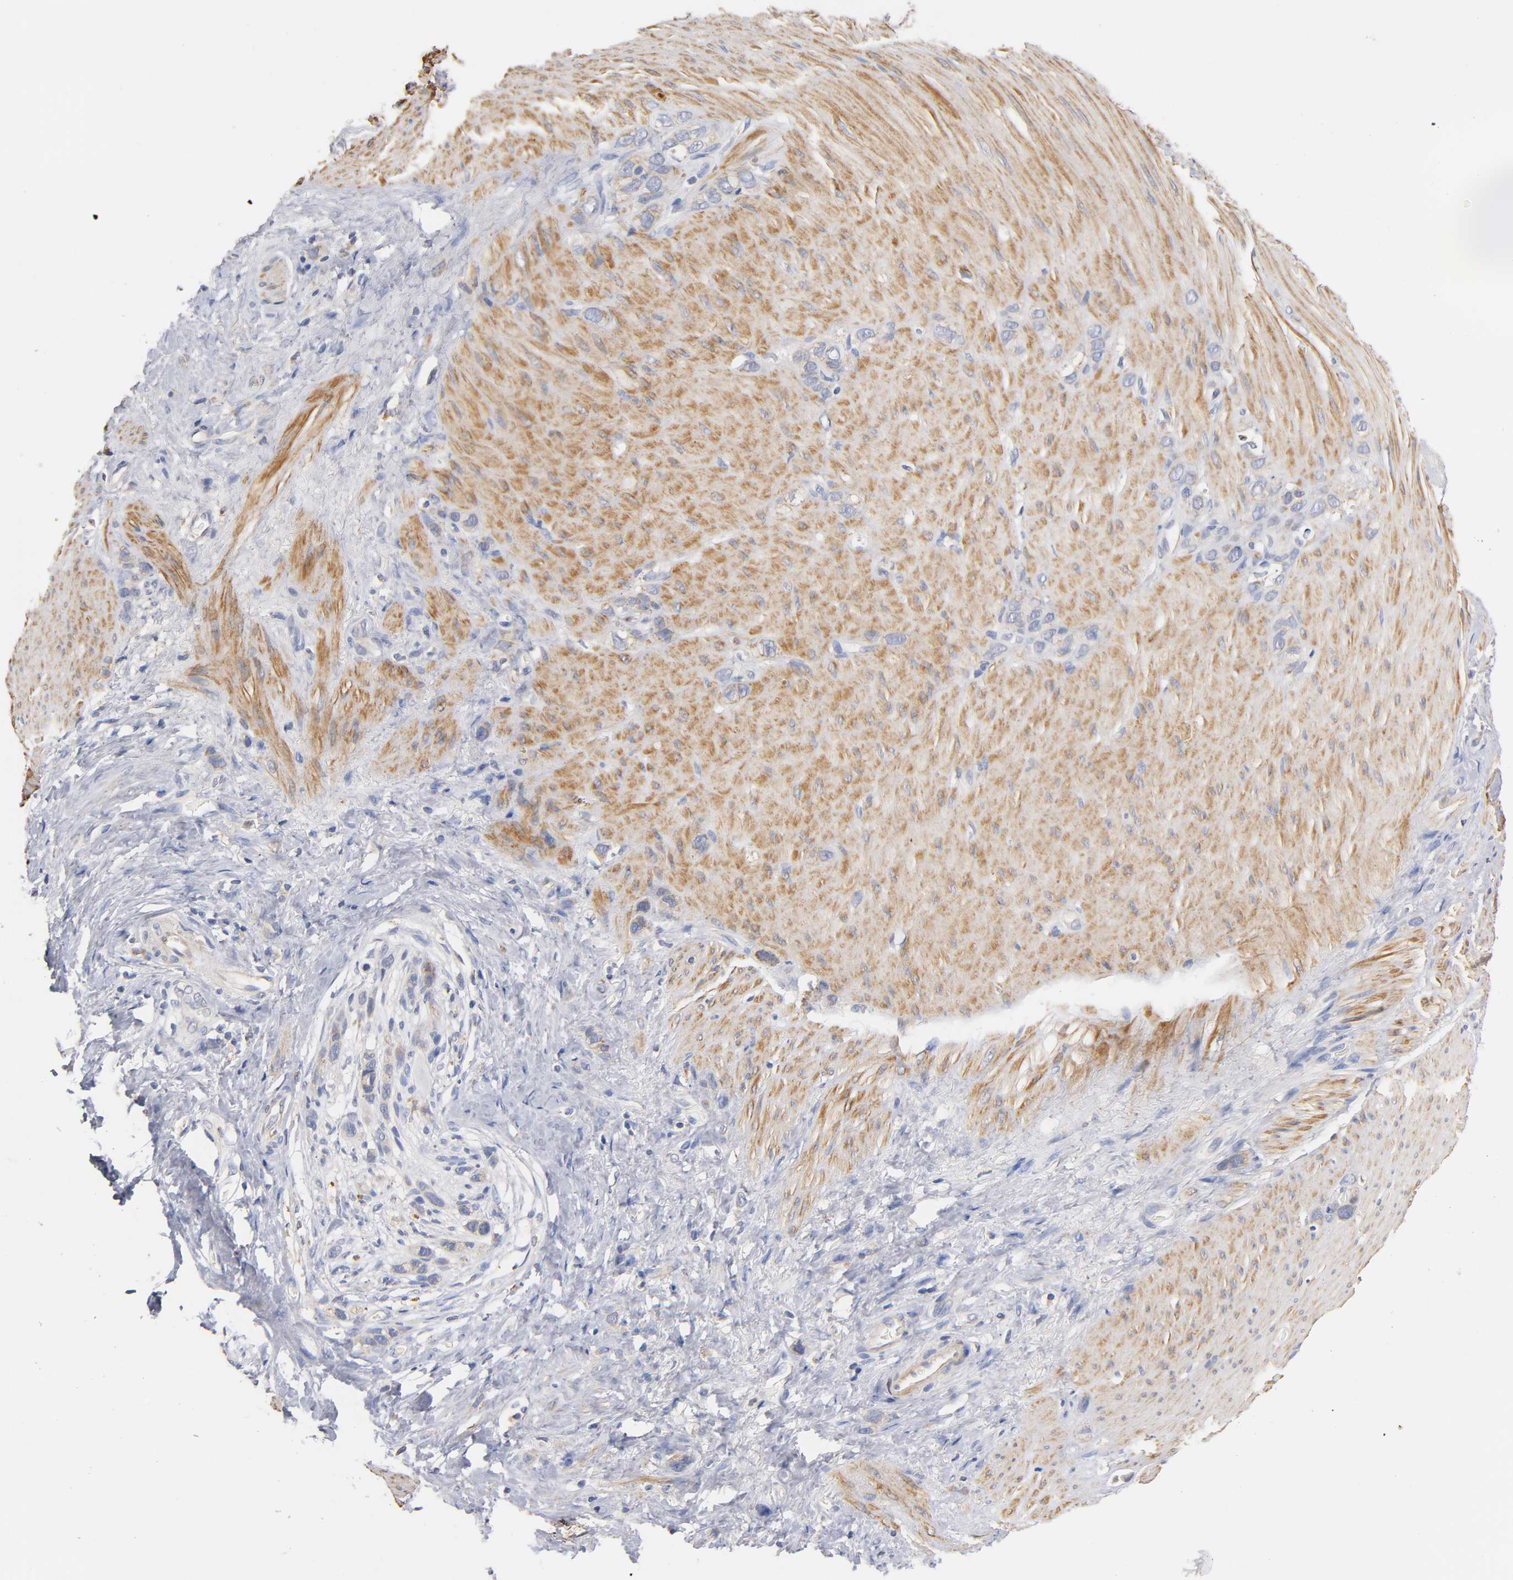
{"staining": {"intensity": "negative", "quantity": "none", "location": "none"}, "tissue": "stomach cancer", "cell_type": "Tumor cells", "image_type": "cancer", "snomed": [{"axis": "morphology", "description": "Normal tissue, NOS"}, {"axis": "morphology", "description": "Adenocarcinoma, NOS"}, {"axis": "morphology", "description": "Adenocarcinoma, High grade"}, {"axis": "topography", "description": "Stomach, upper"}, {"axis": "topography", "description": "Stomach"}], "caption": "IHC photomicrograph of neoplastic tissue: stomach cancer stained with DAB exhibits no significant protein expression in tumor cells. (DAB (3,3'-diaminobenzidine) immunohistochemistry (IHC), high magnification).", "gene": "SEMA5A", "patient": {"sex": "female", "age": 65}}